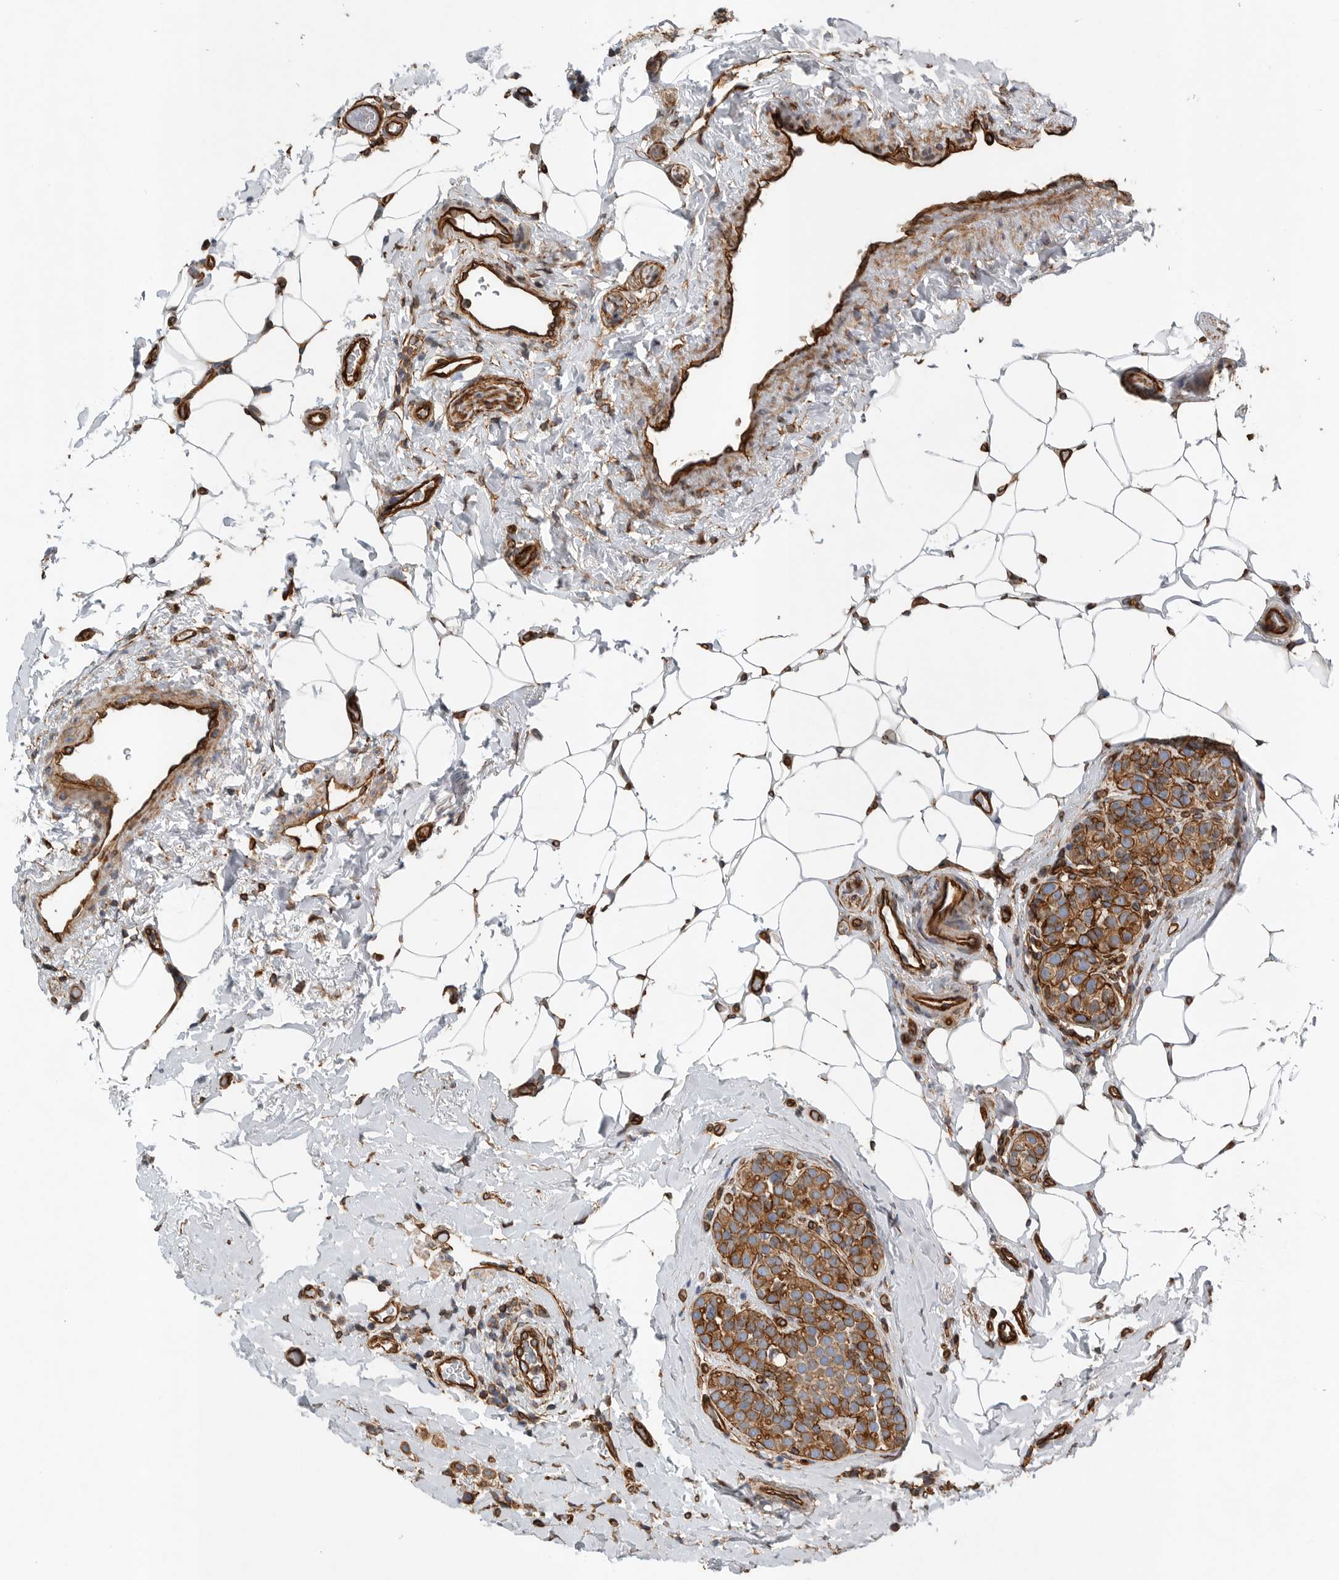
{"staining": {"intensity": "moderate", "quantity": ">75%", "location": "cytoplasmic/membranous"}, "tissue": "breast cancer", "cell_type": "Tumor cells", "image_type": "cancer", "snomed": [{"axis": "morphology", "description": "Lobular carcinoma"}, {"axis": "topography", "description": "Breast"}], "caption": "Immunohistochemistry (DAB) staining of human breast cancer demonstrates moderate cytoplasmic/membranous protein positivity in about >75% of tumor cells.", "gene": "PLEC", "patient": {"sex": "female", "age": 50}}